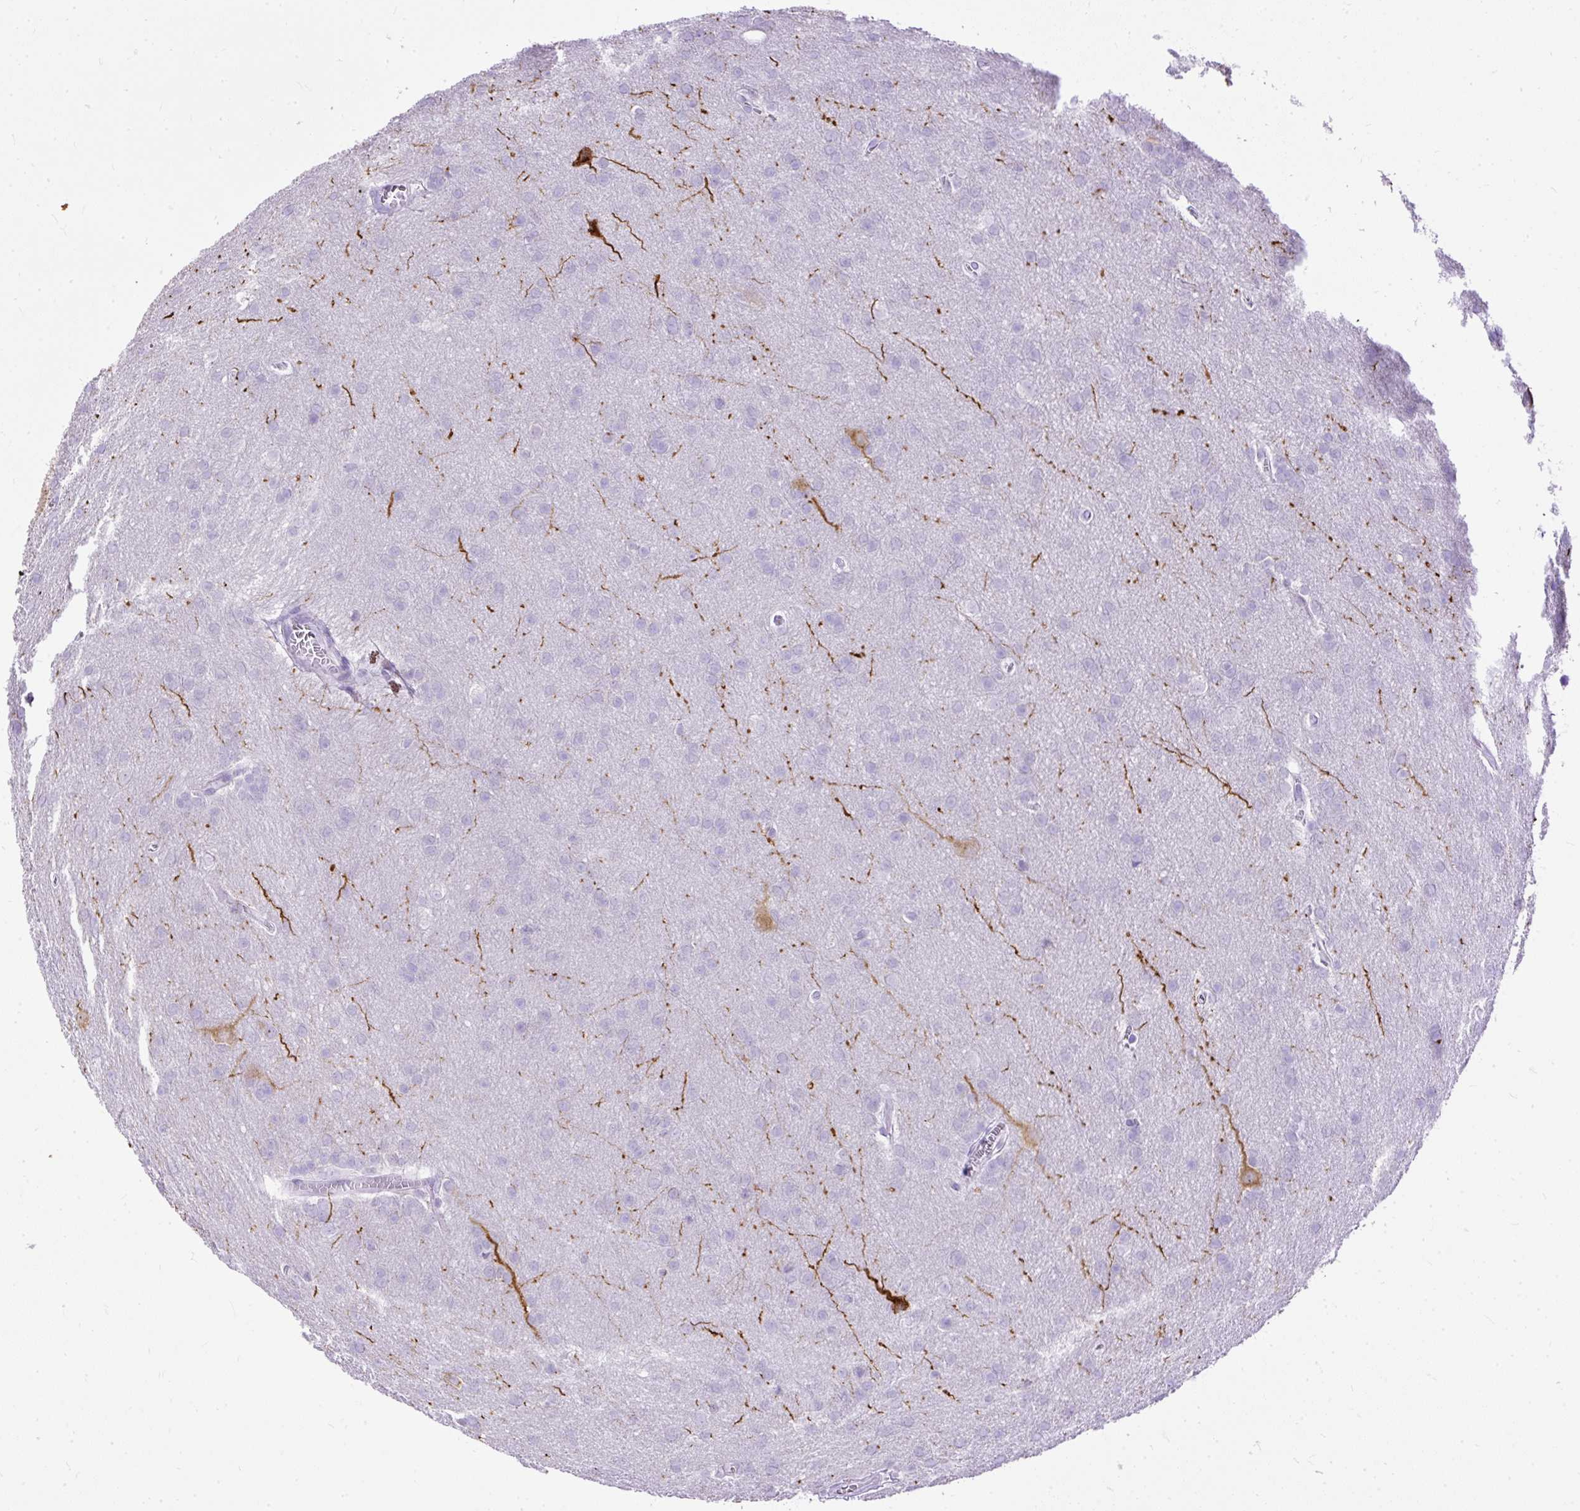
{"staining": {"intensity": "negative", "quantity": "none", "location": "none"}, "tissue": "glioma", "cell_type": "Tumor cells", "image_type": "cancer", "snomed": [{"axis": "morphology", "description": "Glioma, malignant, Low grade"}, {"axis": "topography", "description": "Brain"}], "caption": "A photomicrograph of human malignant low-grade glioma is negative for staining in tumor cells.", "gene": "HEY1", "patient": {"sex": "female", "age": 32}}